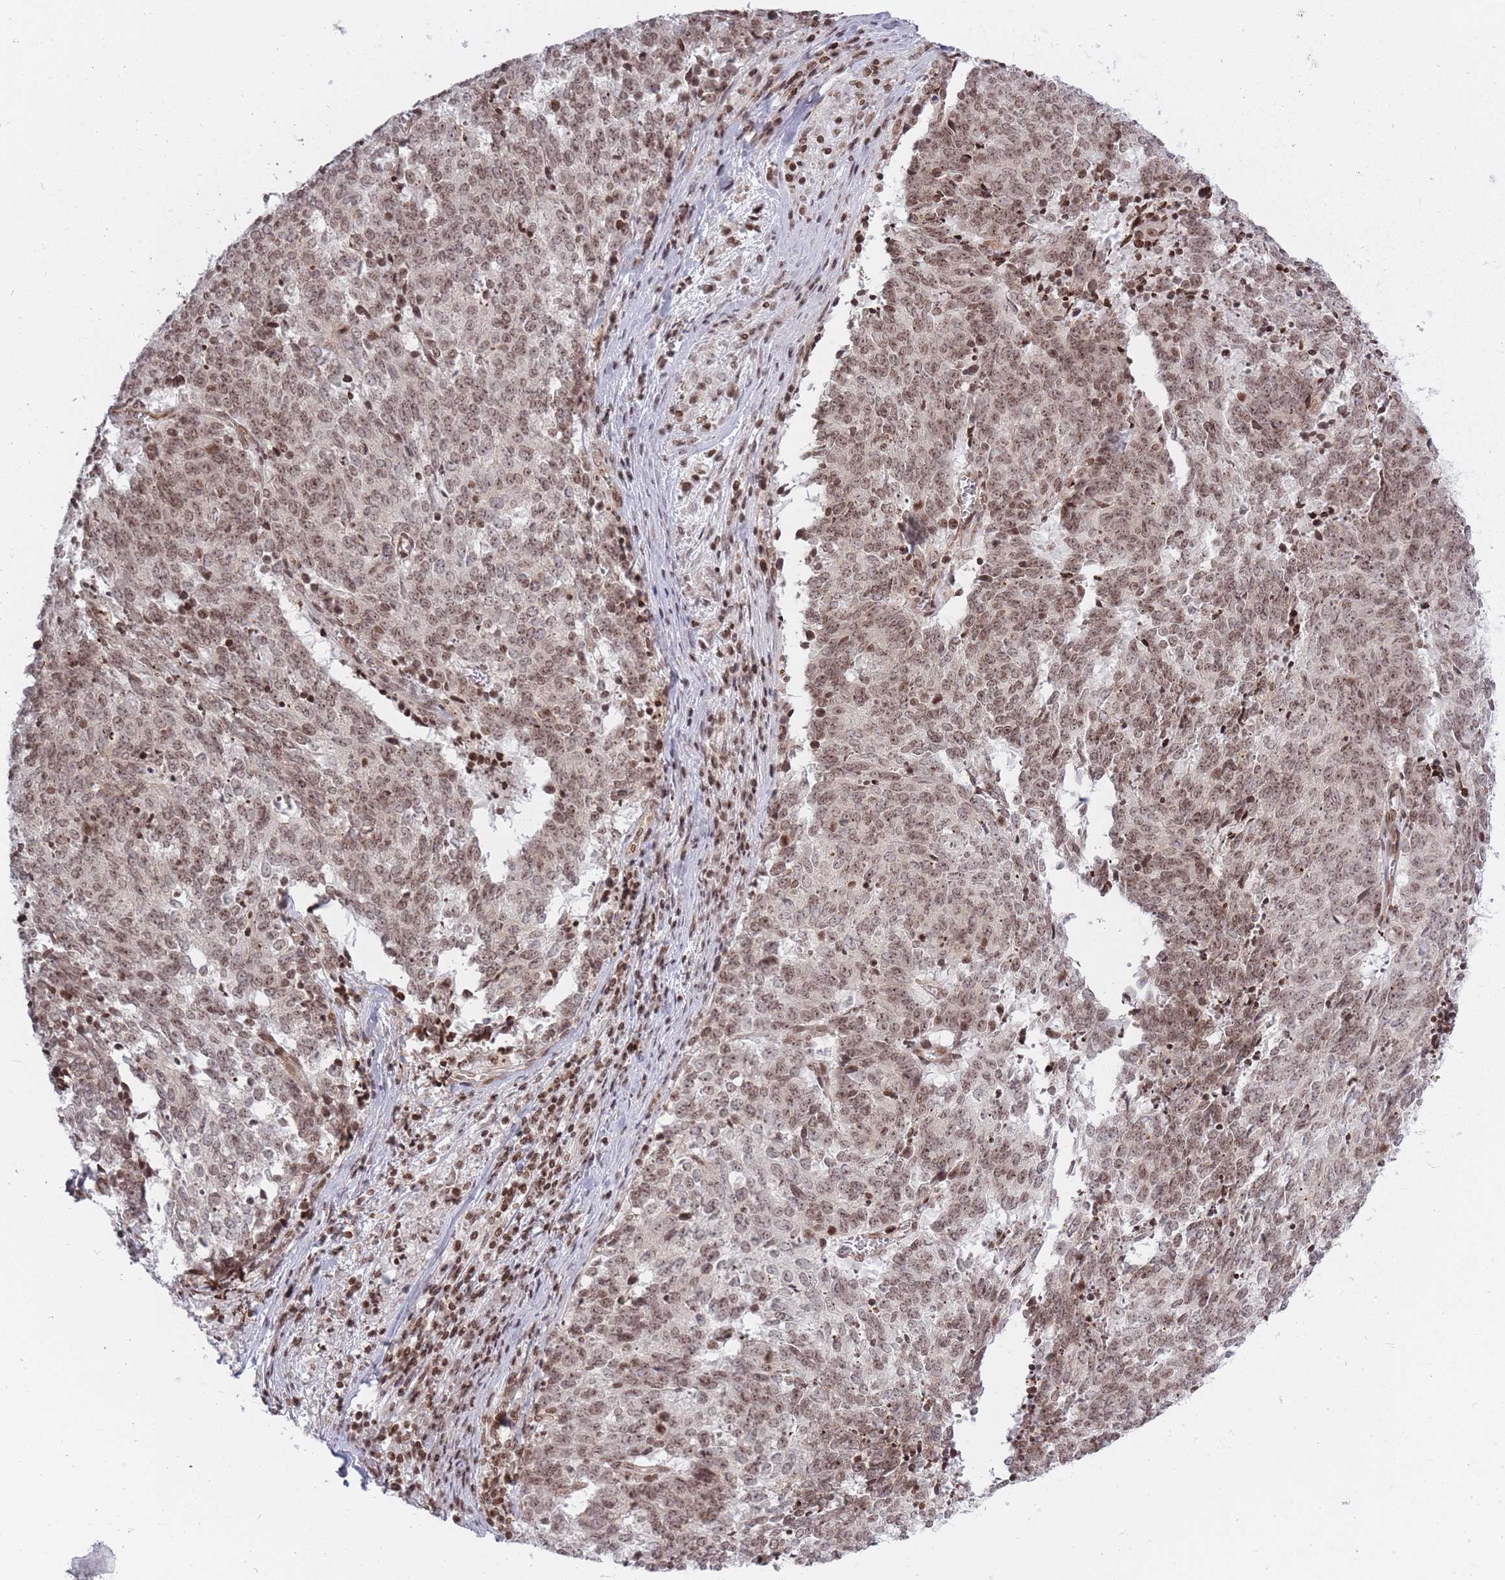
{"staining": {"intensity": "moderate", "quantity": ">75%", "location": "nuclear"}, "tissue": "cervical cancer", "cell_type": "Tumor cells", "image_type": "cancer", "snomed": [{"axis": "morphology", "description": "Squamous cell carcinoma, NOS"}, {"axis": "topography", "description": "Cervix"}], "caption": "Immunohistochemistry of cervical squamous cell carcinoma reveals medium levels of moderate nuclear staining in approximately >75% of tumor cells. (brown staining indicates protein expression, while blue staining denotes nuclei).", "gene": "TMC6", "patient": {"sex": "female", "age": 29}}